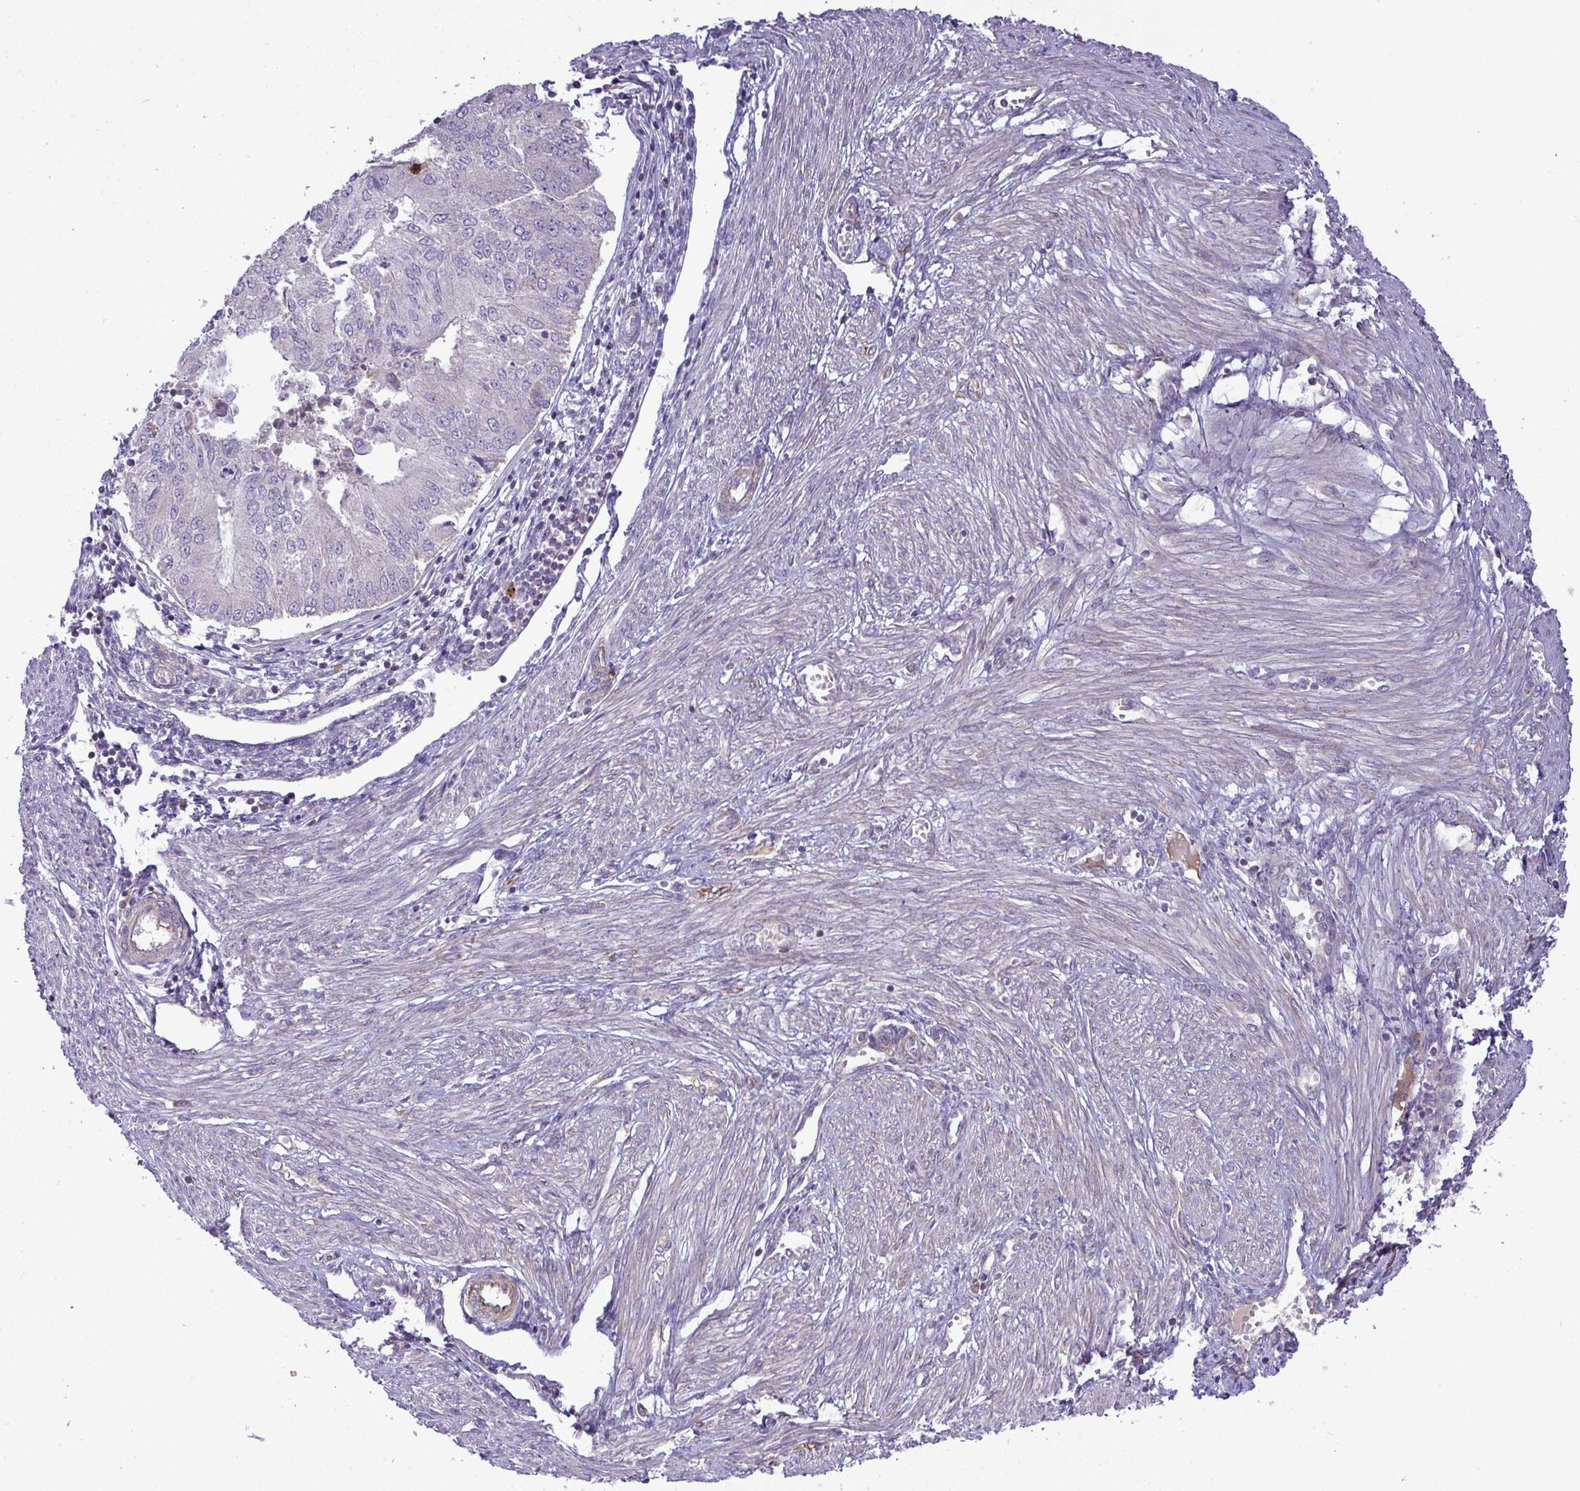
{"staining": {"intensity": "negative", "quantity": "none", "location": "none"}, "tissue": "endometrial cancer", "cell_type": "Tumor cells", "image_type": "cancer", "snomed": [{"axis": "morphology", "description": "Adenocarcinoma, NOS"}, {"axis": "topography", "description": "Endometrium"}], "caption": "High power microscopy histopathology image of an IHC image of endometrial adenocarcinoma, revealing no significant positivity in tumor cells.", "gene": "GRID2", "patient": {"sex": "female", "age": 50}}